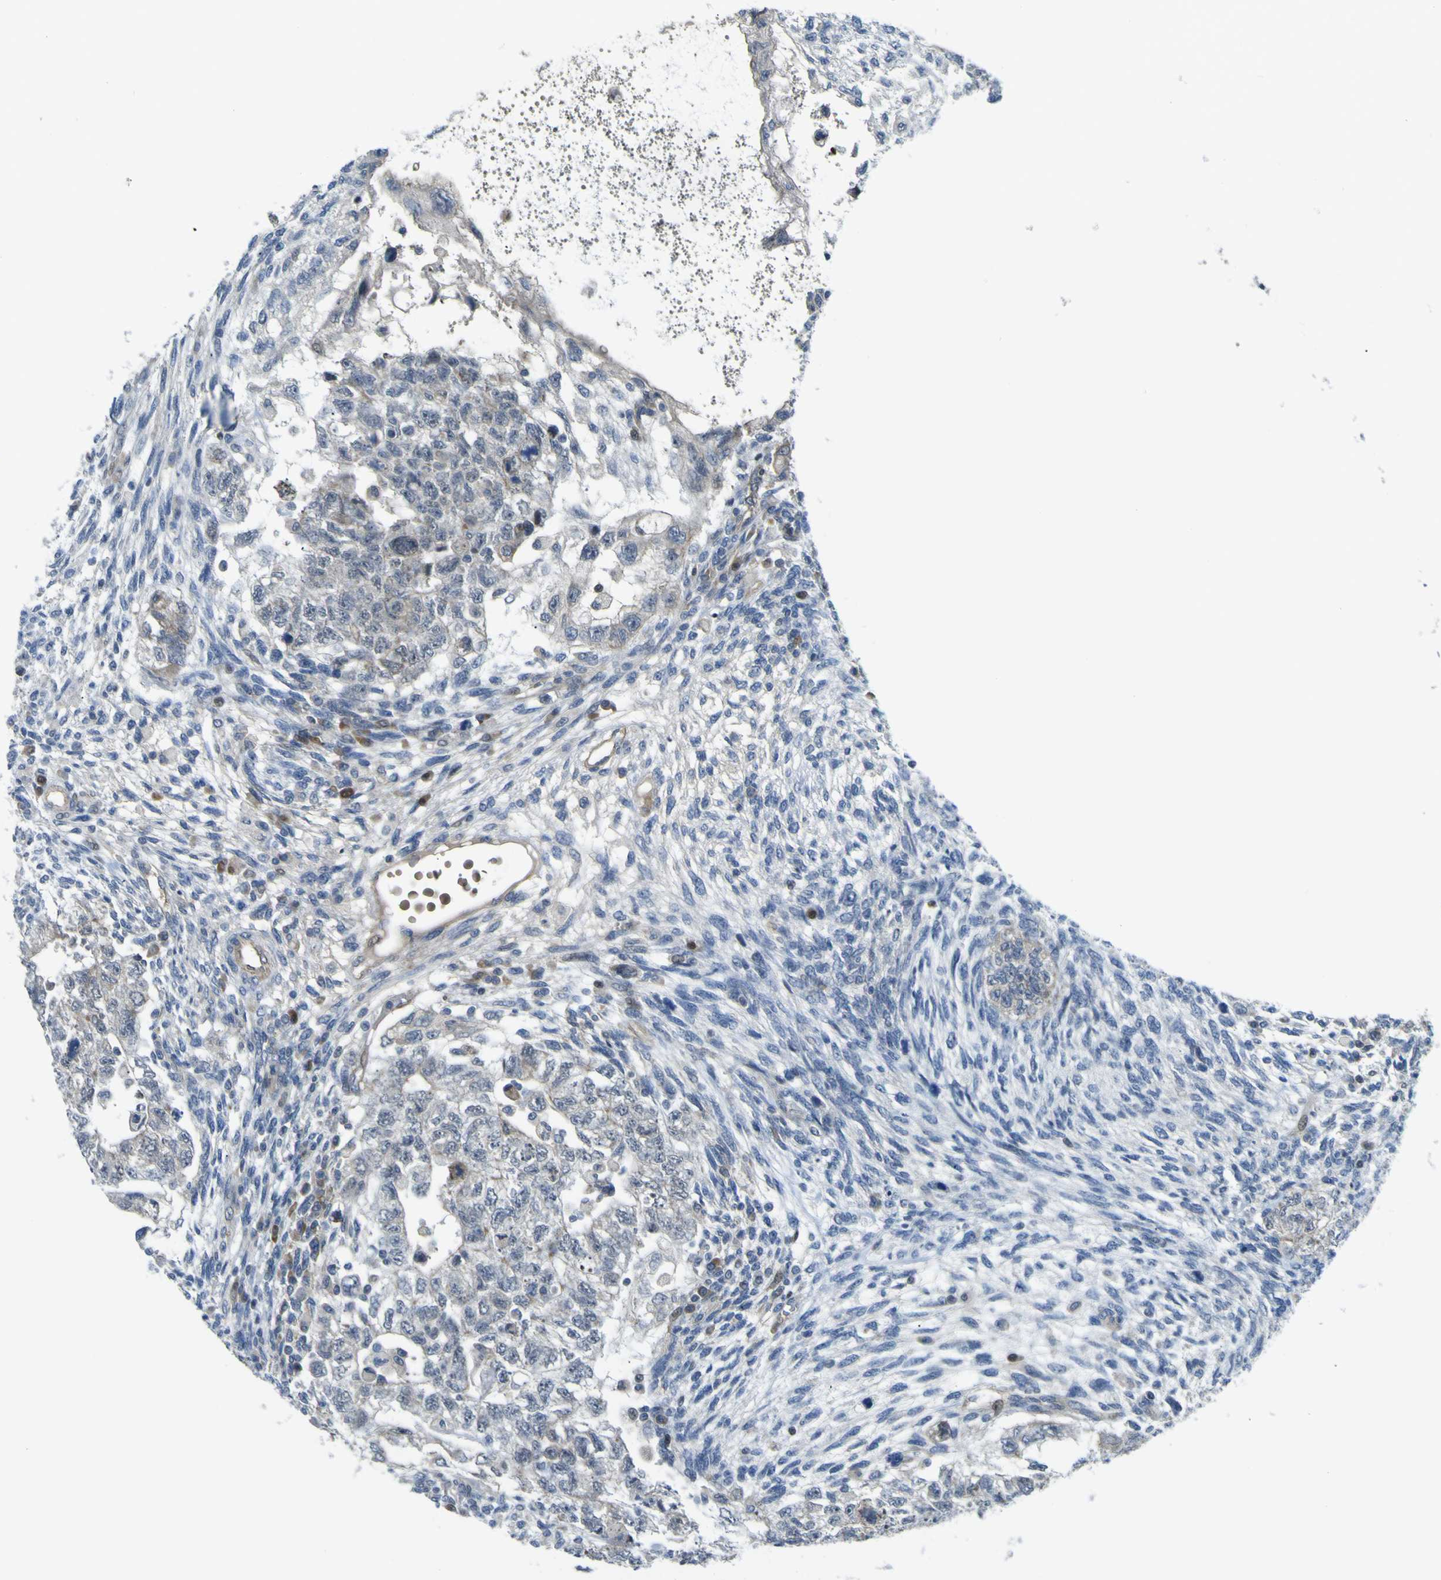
{"staining": {"intensity": "negative", "quantity": "none", "location": "none"}, "tissue": "testis cancer", "cell_type": "Tumor cells", "image_type": "cancer", "snomed": [{"axis": "morphology", "description": "Normal tissue, NOS"}, {"axis": "morphology", "description": "Carcinoma, Embryonal, NOS"}, {"axis": "topography", "description": "Testis"}], "caption": "Immunohistochemical staining of testis embryonal carcinoma demonstrates no significant staining in tumor cells. (DAB (3,3'-diaminobenzidine) immunohistochemistry, high magnification).", "gene": "KDM7A", "patient": {"sex": "male", "age": 36}}